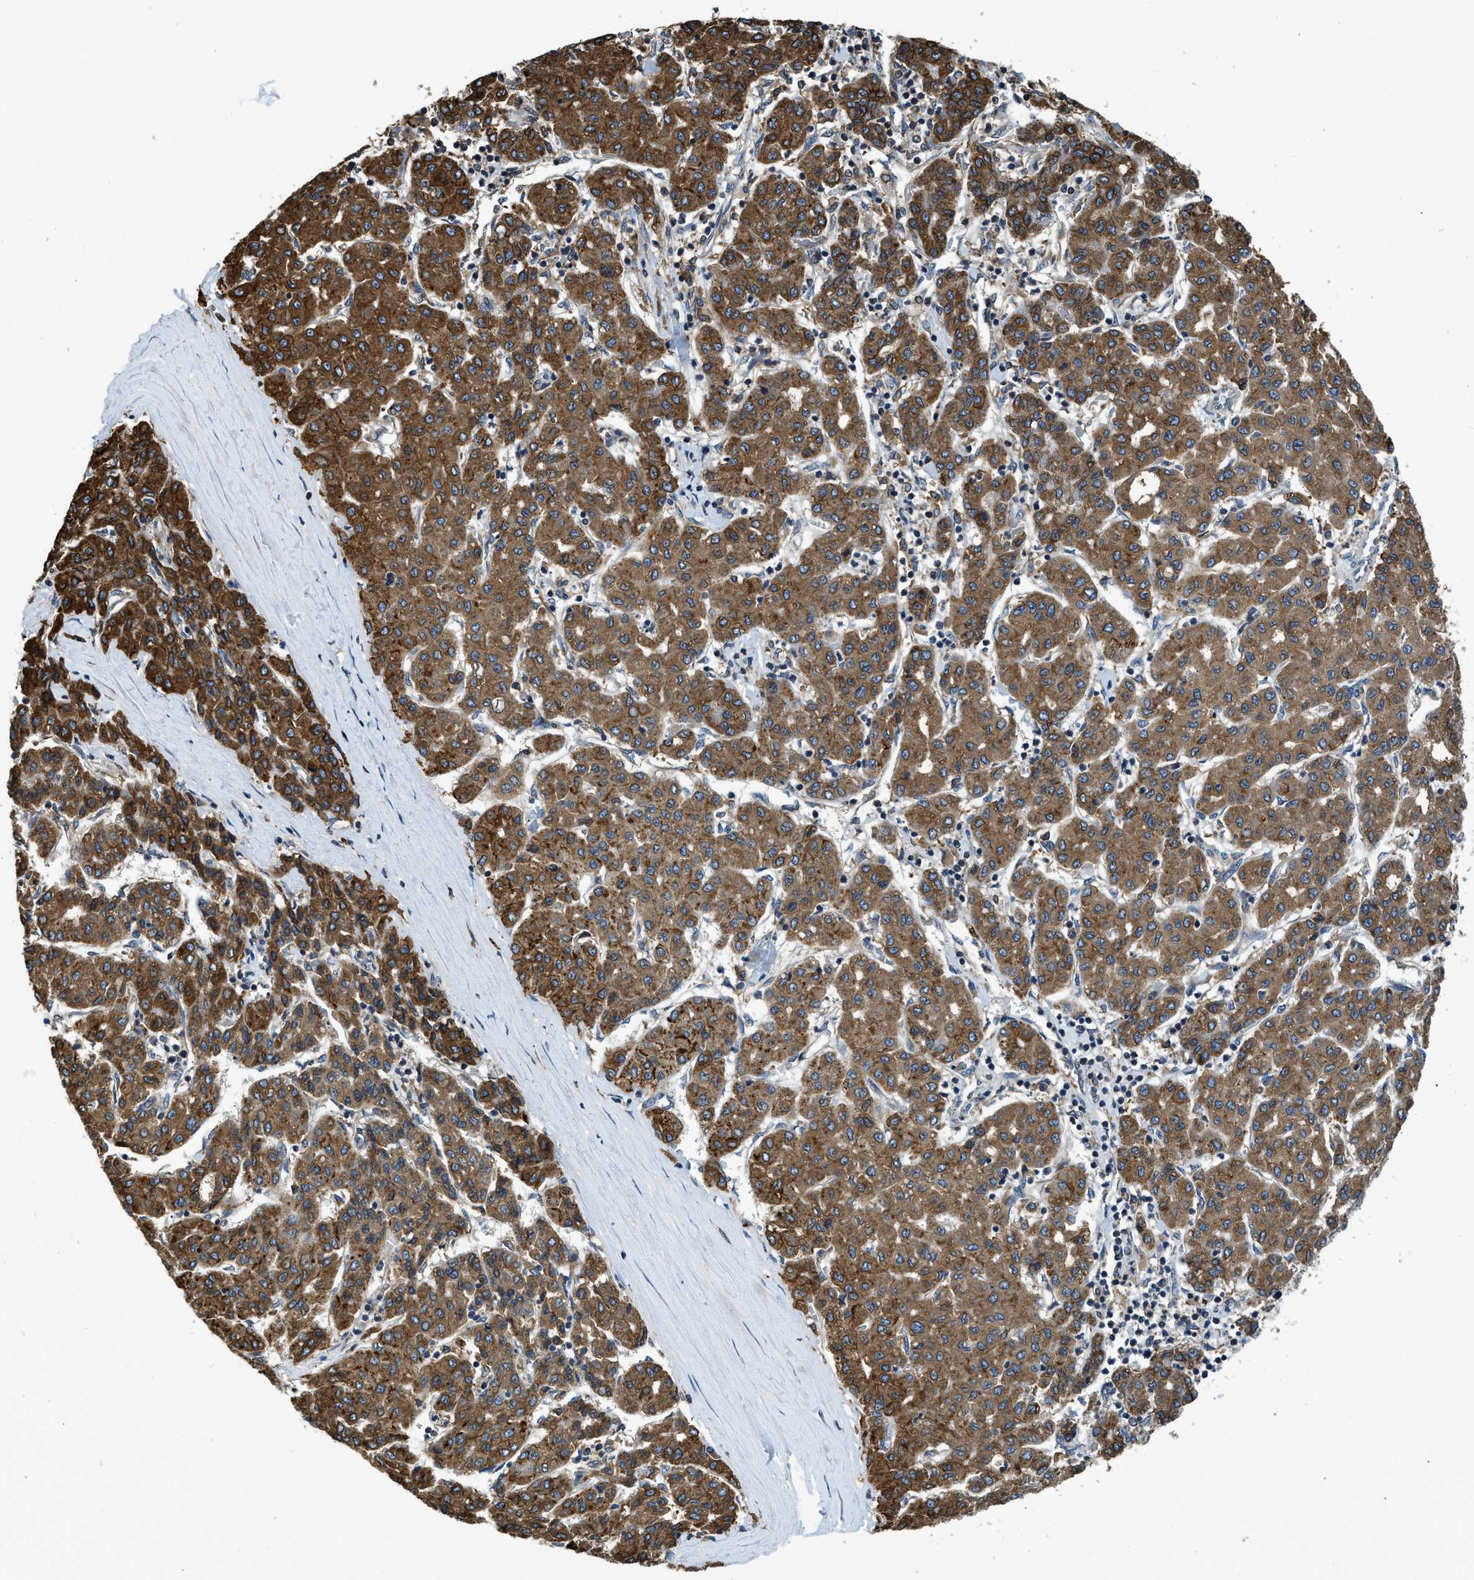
{"staining": {"intensity": "strong", "quantity": ">75%", "location": "cytoplasmic/membranous"}, "tissue": "liver cancer", "cell_type": "Tumor cells", "image_type": "cancer", "snomed": [{"axis": "morphology", "description": "Carcinoma, Hepatocellular, NOS"}, {"axis": "topography", "description": "Liver"}], "caption": "About >75% of tumor cells in human liver hepatocellular carcinoma display strong cytoplasmic/membranous protein expression as visualized by brown immunohistochemical staining.", "gene": "BCAP31", "patient": {"sex": "male", "age": 65}}